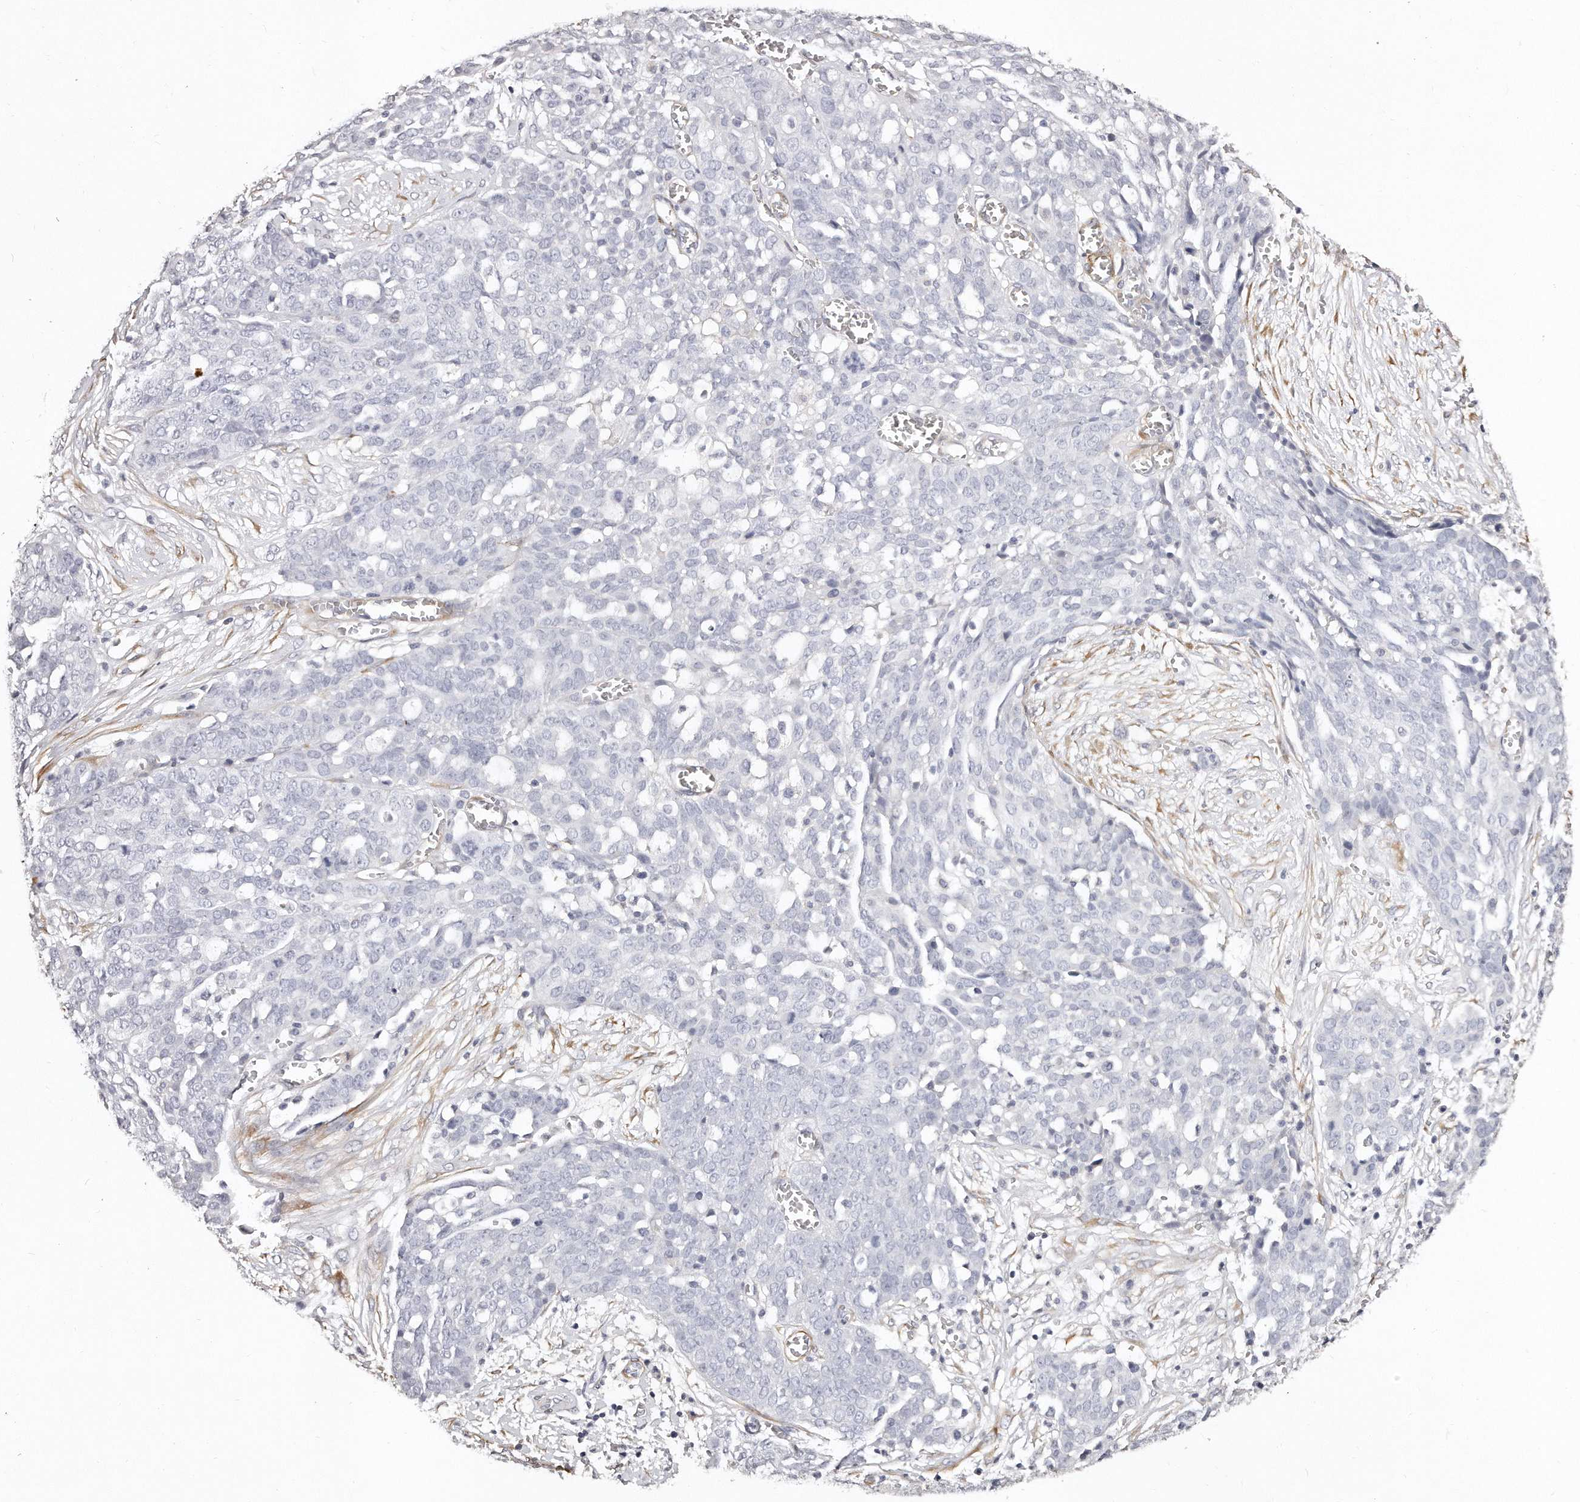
{"staining": {"intensity": "negative", "quantity": "none", "location": "none"}, "tissue": "ovarian cancer", "cell_type": "Tumor cells", "image_type": "cancer", "snomed": [{"axis": "morphology", "description": "Cystadenocarcinoma, serous, NOS"}, {"axis": "topography", "description": "Soft tissue"}, {"axis": "topography", "description": "Ovary"}], "caption": "The immunohistochemistry (IHC) micrograph has no significant staining in tumor cells of ovarian cancer (serous cystadenocarcinoma) tissue.", "gene": "LMOD1", "patient": {"sex": "female", "age": 57}}